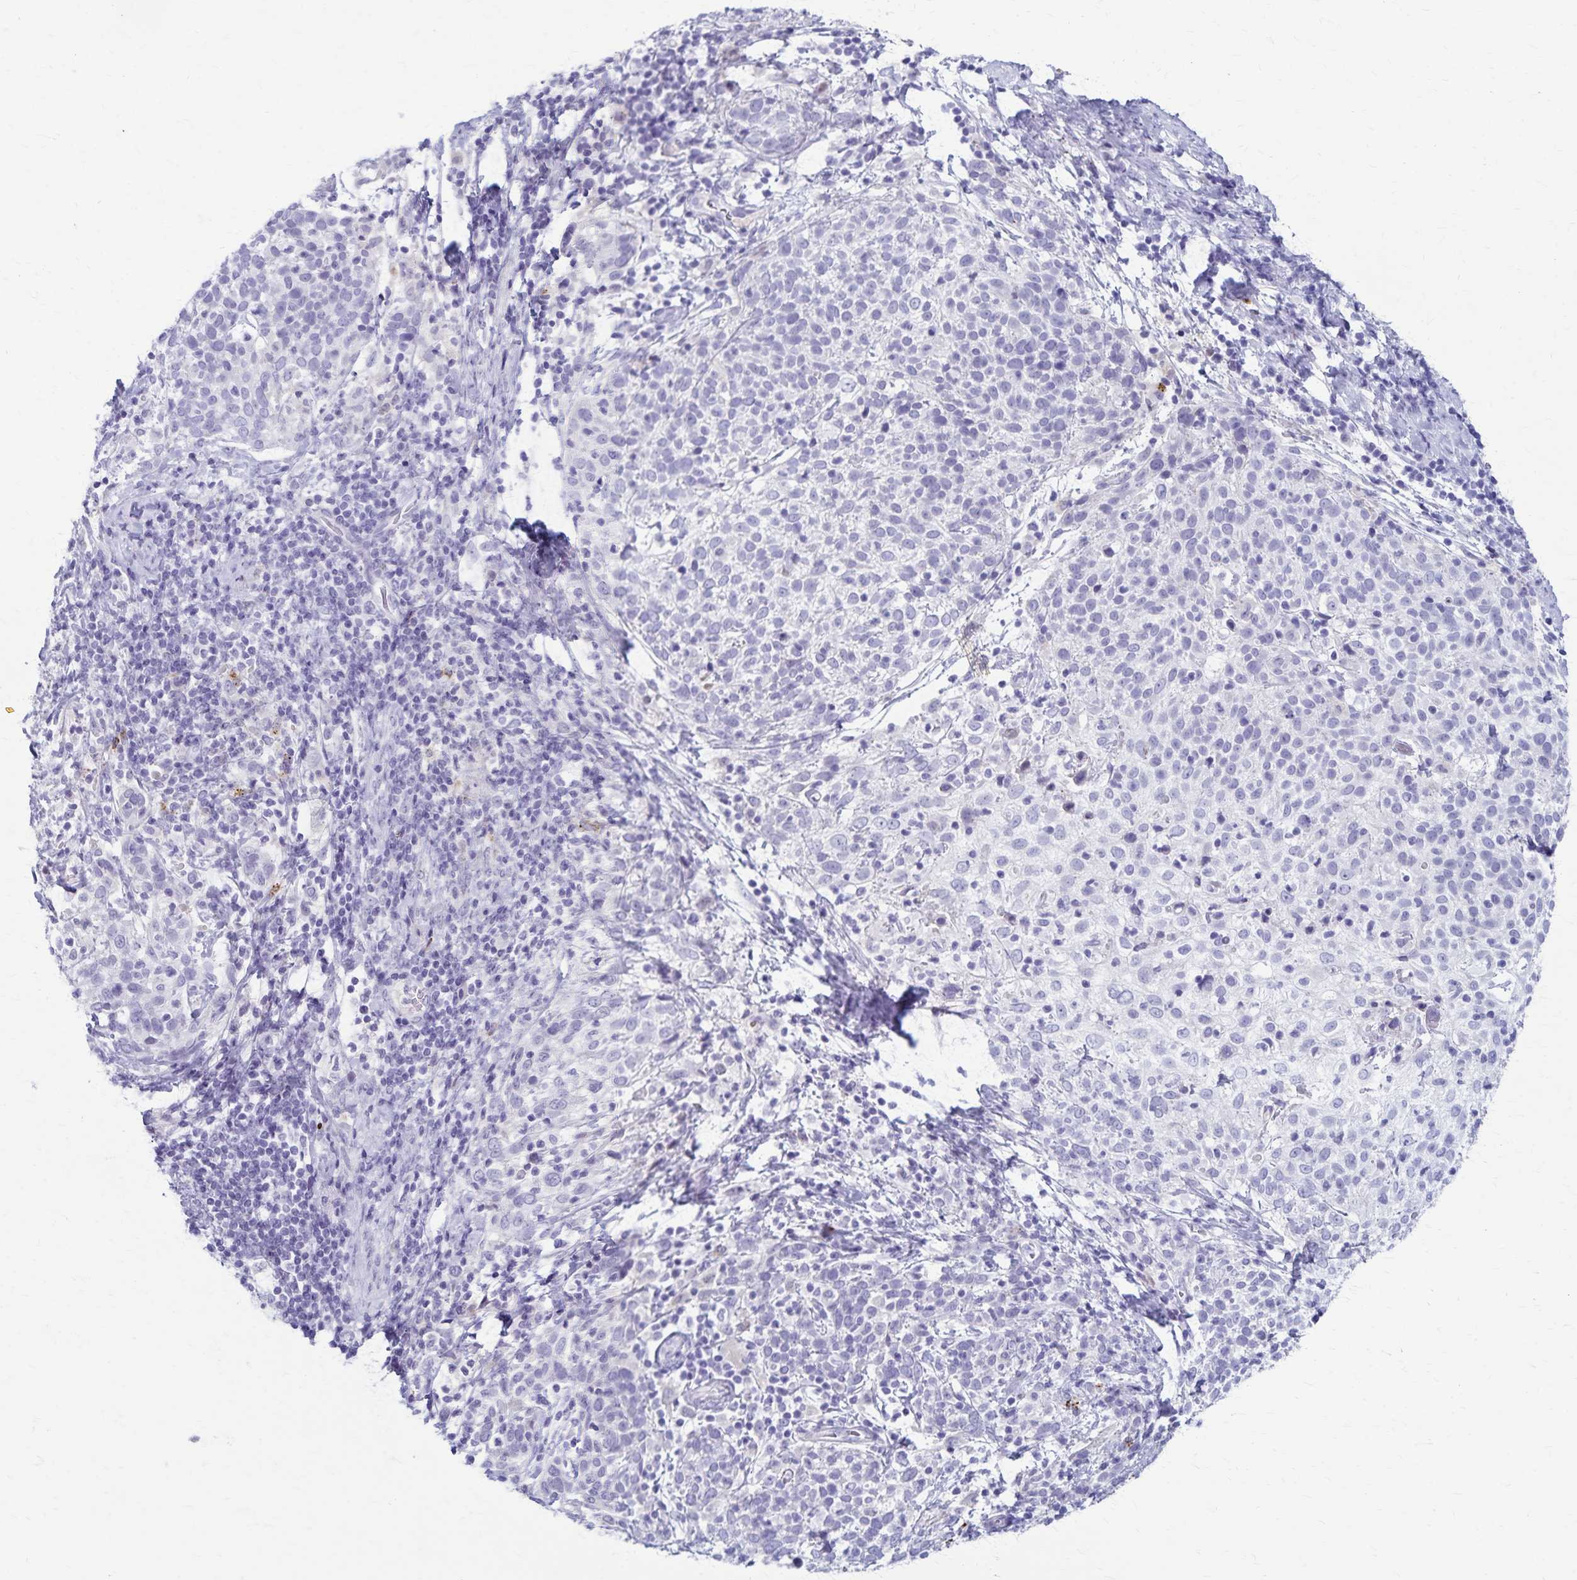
{"staining": {"intensity": "negative", "quantity": "none", "location": "none"}, "tissue": "cervical cancer", "cell_type": "Tumor cells", "image_type": "cancer", "snomed": [{"axis": "morphology", "description": "Squamous cell carcinoma, NOS"}, {"axis": "topography", "description": "Cervix"}], "caption": "Immunohistochemistry (IHC) image of human squamous cell carcinoma (cervical) stained for a protein (brown), which reveals no staining in tumor cells.", "gene": "TMEM60", "patient": {"sex": "female", "age": 61}}